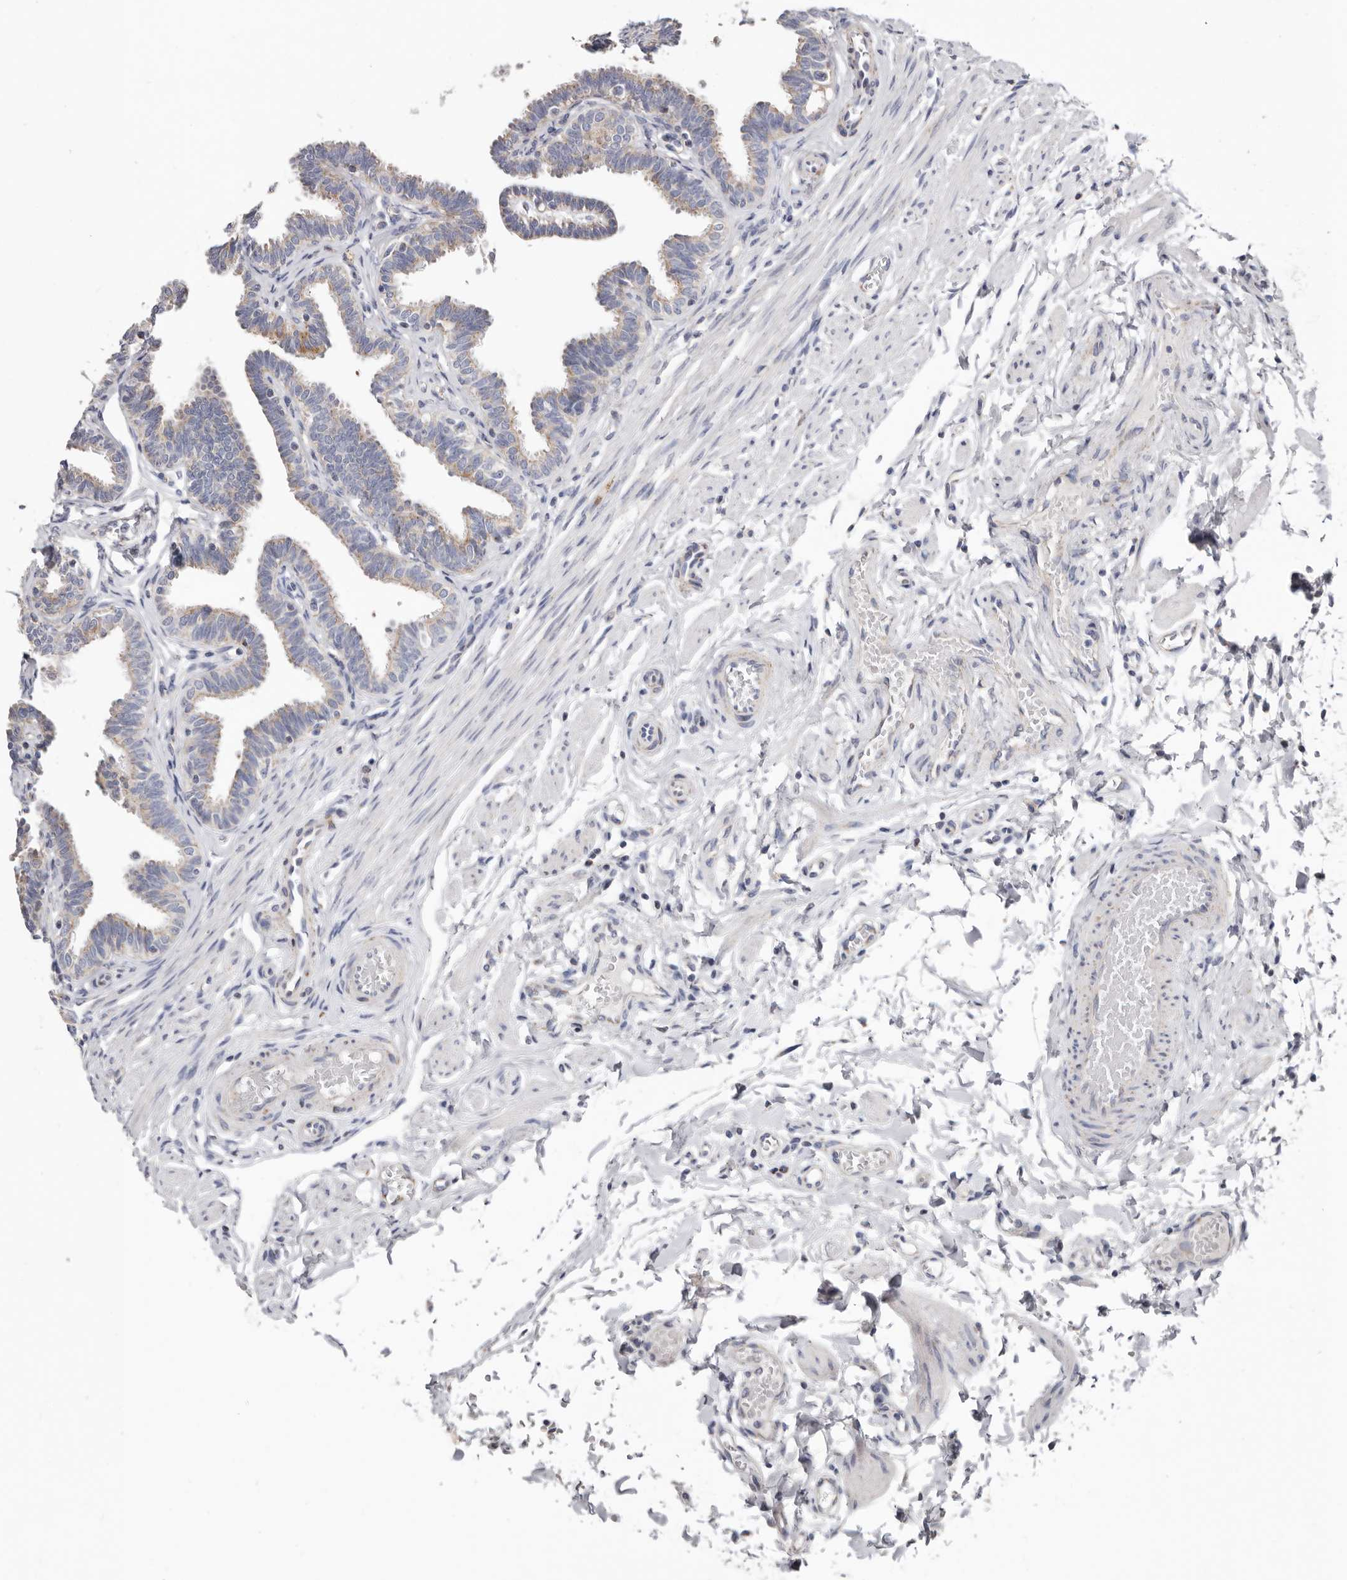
{"staining": {"intensity": "moderate", "quantity": "25%-75%", "location": "cytoplasmic/membranous"}, "tissue": "fallopian tube", "cell_type": "Glandular cells", "image_type": "normal", "snomed": [{"axis": "morphology", "description": "Normal tissue, NOS"}, {"axis": "topography", "description": "Fallopian tube"}, {"axis": "topography", "description": "Ovary"}], "caption": "Immunohistochemistry of unremarkable human fallopian tube exhibits medium levels of moderate cytoplasmic/membranous positivity in about 25%-75% of glandular cells. (IHC, brightfield microscopy, high magnification).", "gene": "RSPO2", "patient": {"sex": "female", "age": 23}}